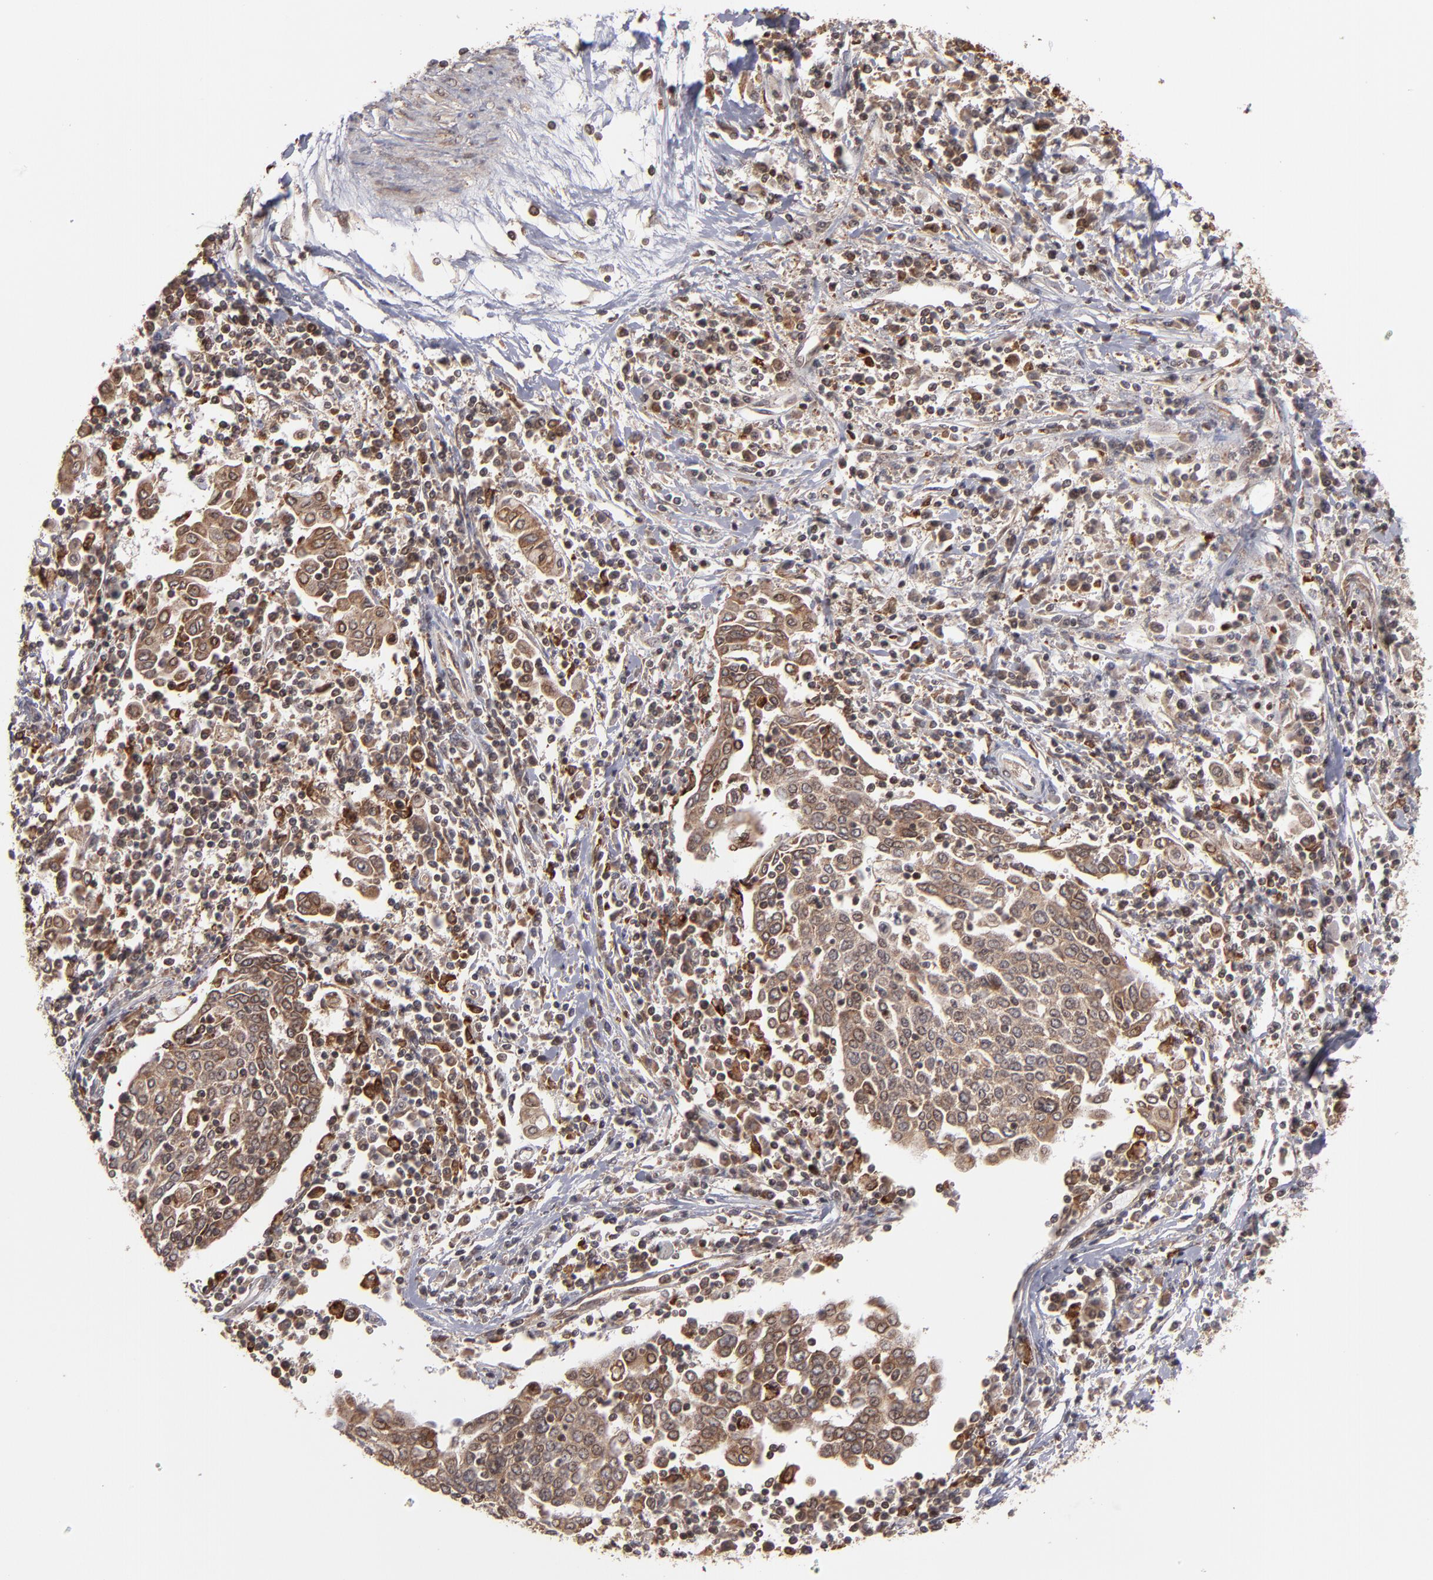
{"staining": {"intensity": "strong", "quantity": ">75%", "location": "cytoplasmic/membranous,nuclear"}, "tissue": "cervical cancer", "cell_type": "Tumor cells", "image_type": "cancer", "snomed": [{"axis": "morphology", "description": "Squamous cell carcinoma, NOS"}, {"axis": "topography", "description": "Cervix"}], "caption": "Tumor cells display high levels of strong cytoplasmic/membranous and nuclear expression in approximately >75% of cells in cervical cancer. (DAB (3,3'-diaminobenzidine) IHC, brown staining for protein, blue staining for nuclei).", "gene": "RGS6", "patient": {"sex": "female", "age": 40}}